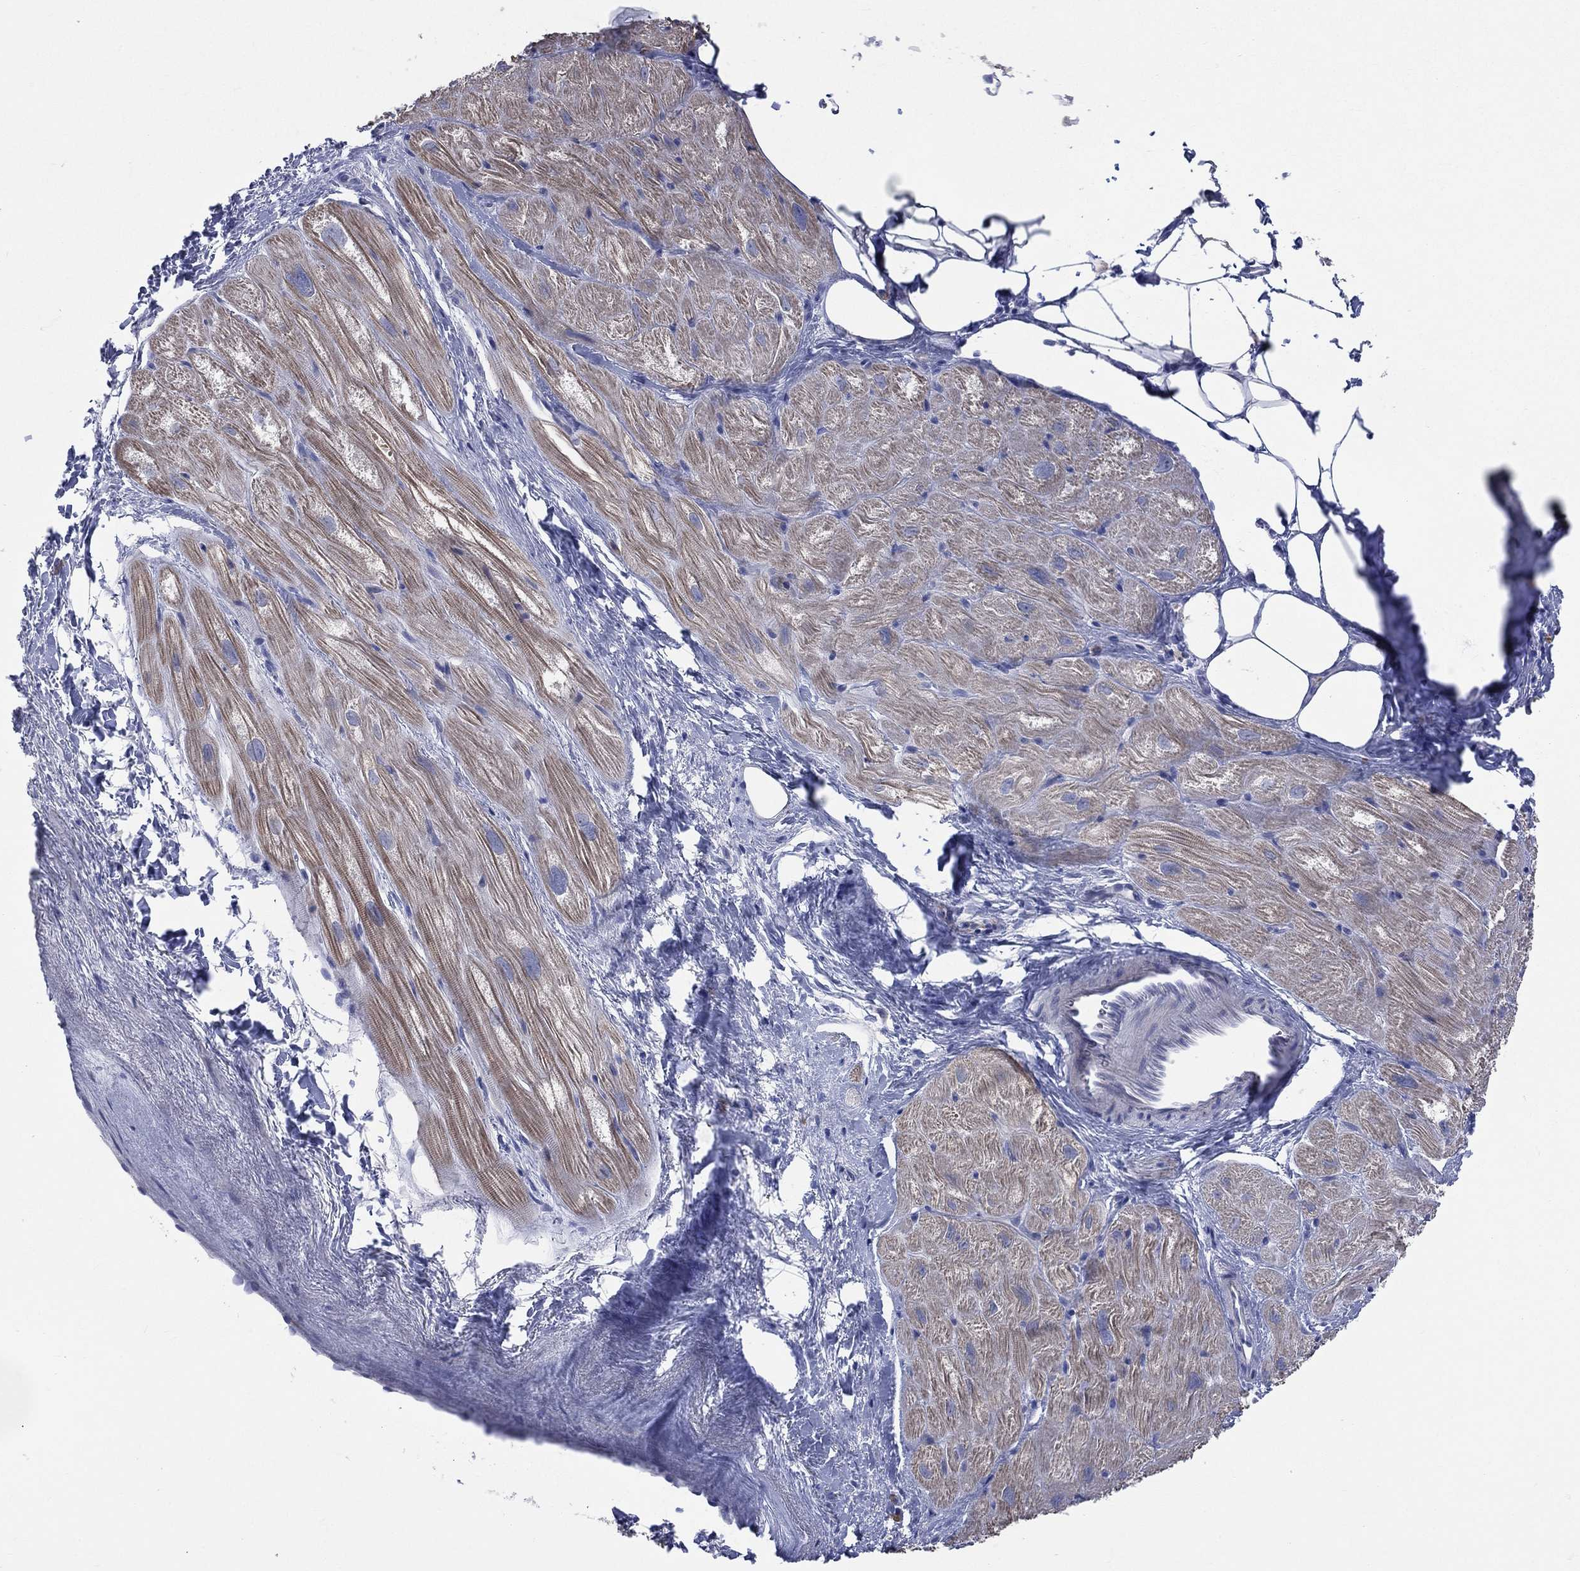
{"staining": {"intensity": "moderate", "quantity": "<25%", "location": "cytoplasmic/membranous"}, "tissue": "heart muscle", "cell_type": "Cardiomyocytes", "image_type": "normal", "snomed": [{"axis": "morphology", "description": "Normal tissue, NOS"}, {"axis": "topography", "description": "Heart"}], "caption": "Protein staining exhibits moderate cytoplasmic/membranous positivity in about <25% of cardiomyocytes in unremarkable heart muscle. Using DAB (brown) and hematoxylin (blue) stains, captured at high magnification using brightfield microscopy.", "gene": "AKAP3", "patient": {"sex": "male", "age": 62}}